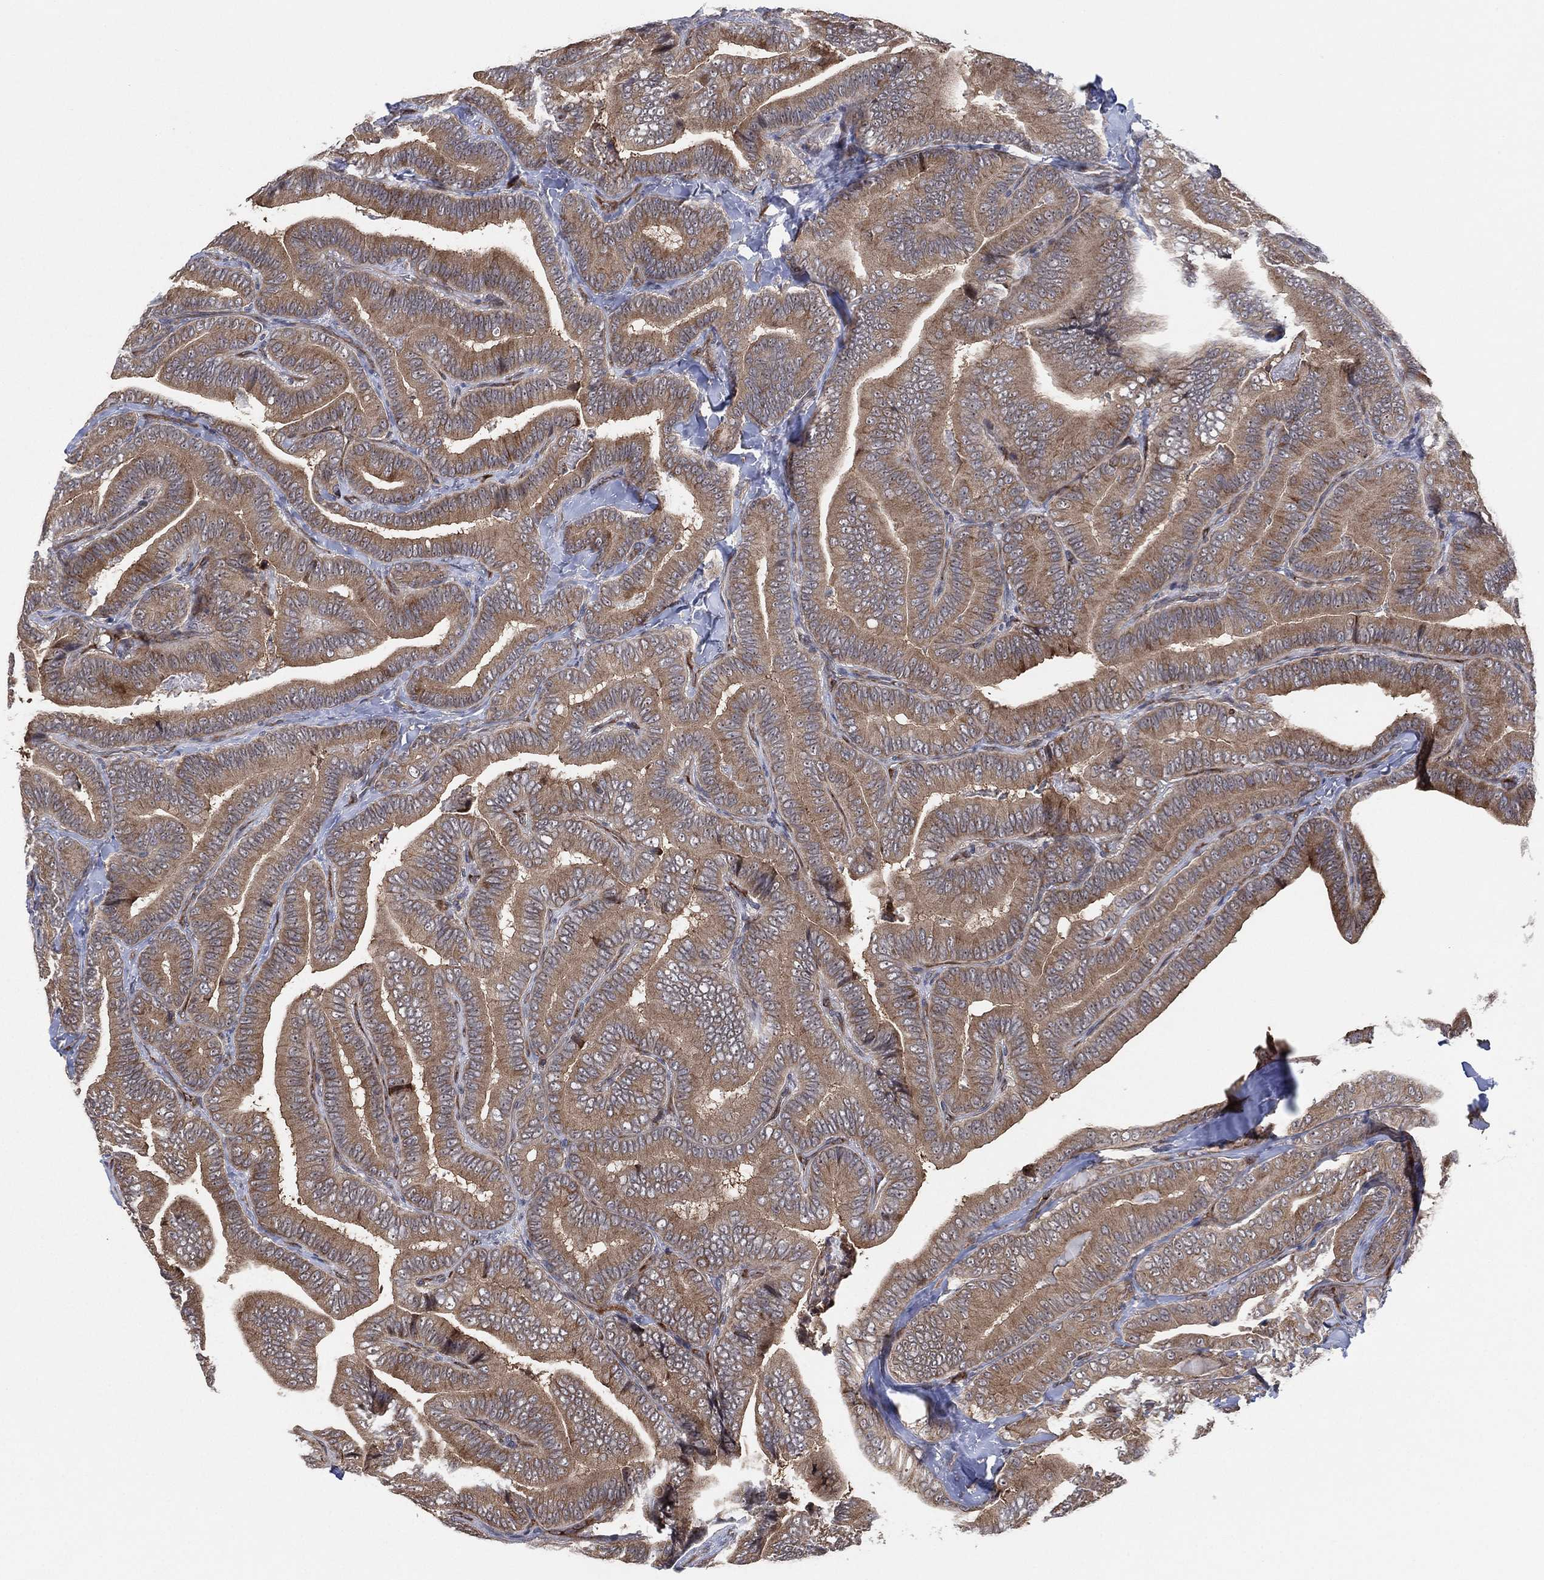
{"staining": {"intensity": "moderate", "quantity": ">75%", "location": "cytoplasmic/membranous"}, "tissue": "thyroid cancer", "cell_type": "Tumor cells", "image_type": "cancer", "snomed": [{"axis": "morphology", "description": "Papillary adenocarcinoma, NOS"}, {"axis": "topography", "description": "Thyroid gland"}], "caption": "Immunohistochemistry (IHC) of human thyroid cancer (papillary adenocarcinoma) shows medium levels of moderate cytoplasmic/membranous positivity in approximately >75% of tumor cells.", "gene": "TMCO1", "patient": {"sex": "male", "age": 61}}